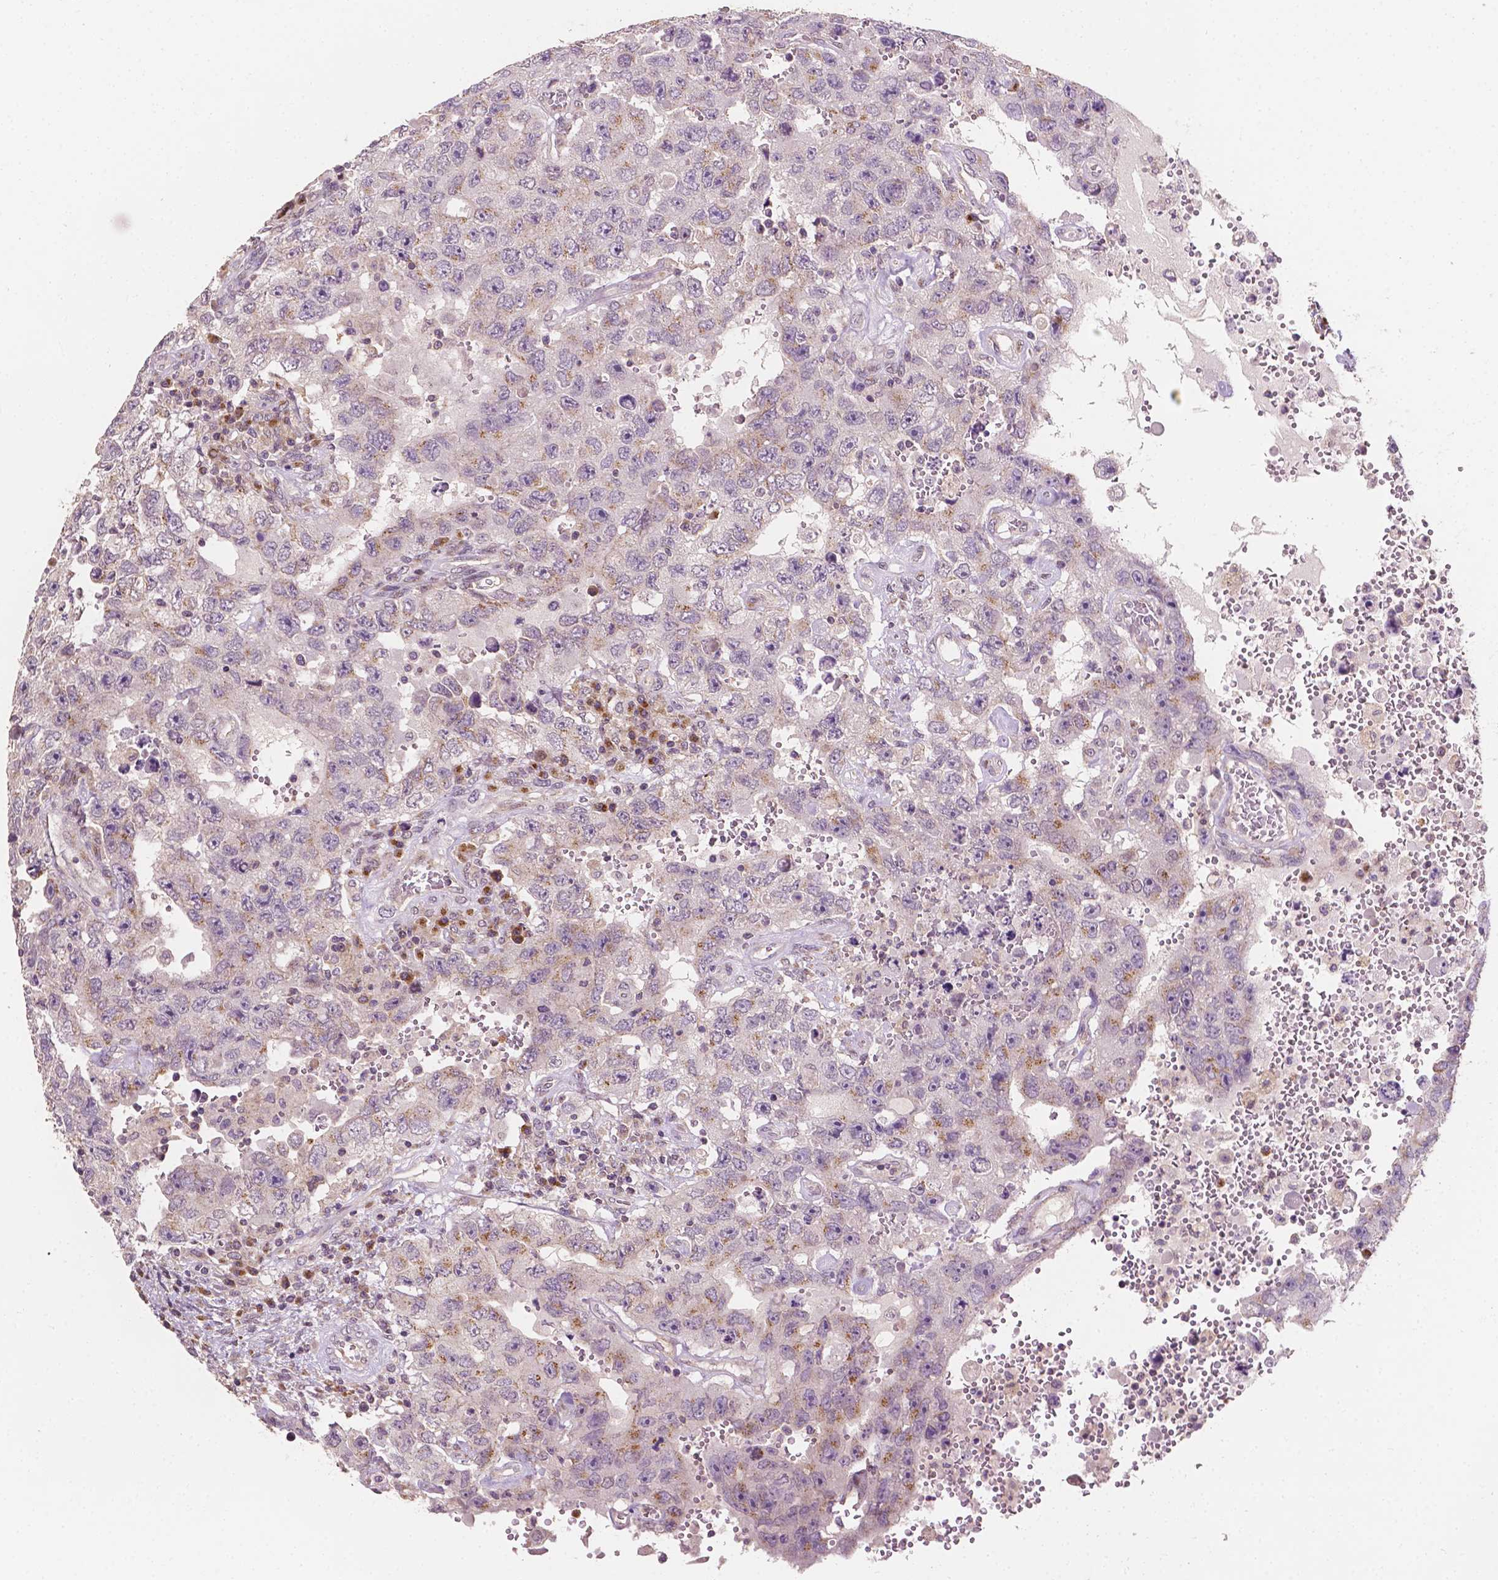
{"staining": {"intensity": "weak", "quantity": "<25%", "location": "cytoplasmic/membranous"}, "tissue": "testis cancer", "cell_type": "Tumor cells", "image_type": "cancer", "snomed": [{"axis": "morphology", "description": "Carcinoma, Embryonal, NOS"}, {"axis": "topography", "description": "Testis"}], "caption": "DAB immunohistochemical staining of embryonal carcinoma (testis) shows no significant staining in tumor cells.", "gene": "EBAG9", "patient": {"sex": "male", "age": 26}}